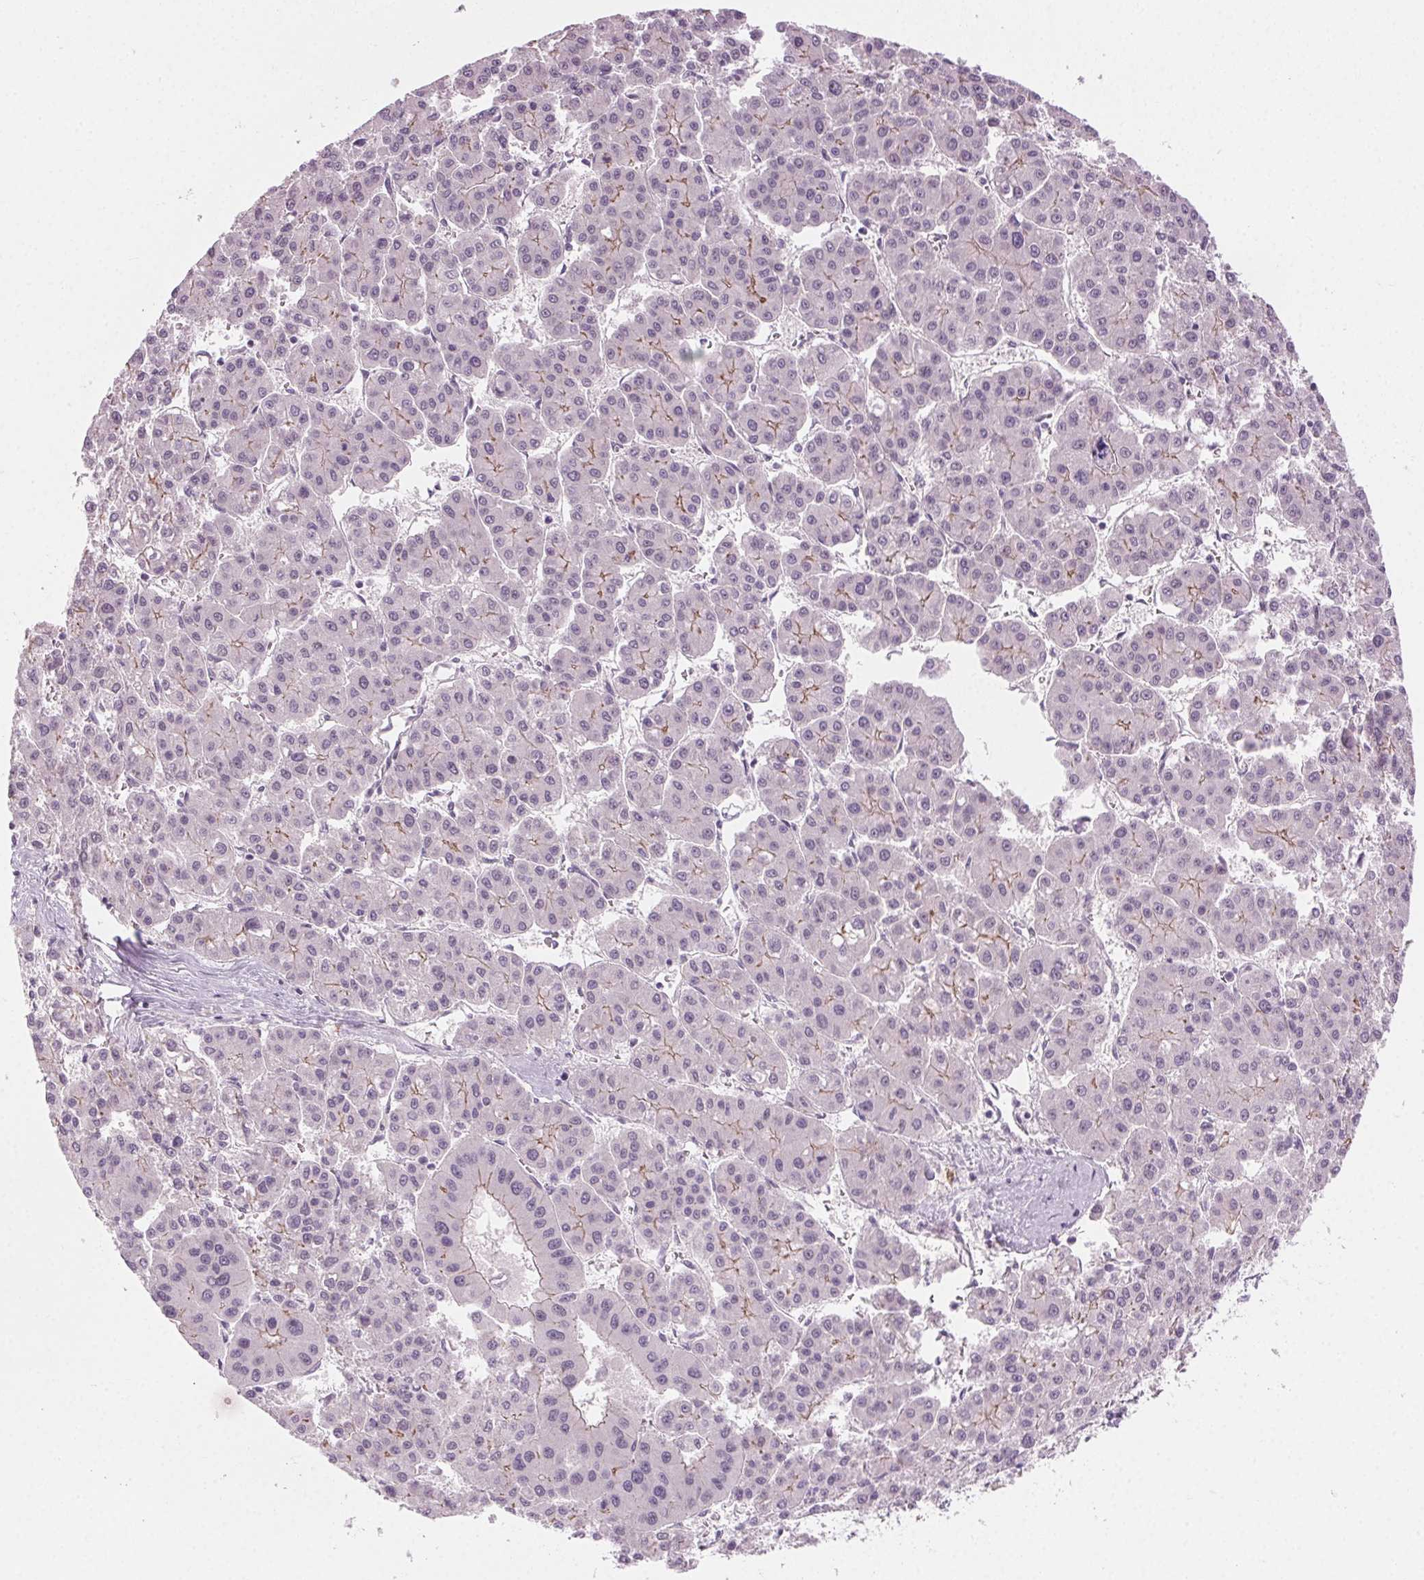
{"staining": {"intensity": "negative", "quantity": "none", "location": "none"}, "tissue": "liver cancer", "cell_type": "Tumor cells", "image_type": "cancer", "snomed": [{"axis": "morphology", "description": "Carcinoma, Hepatocellular, NOS"}, {"axis": "topography", "description": "Liver"}], "caption": "Immunohistochemical staining of liver cancer (hepatocellular carcinoma) displays no significant expression in tumor cells.", "gene": "HSF5", "patient": {"sex": "male", "age": 73}}